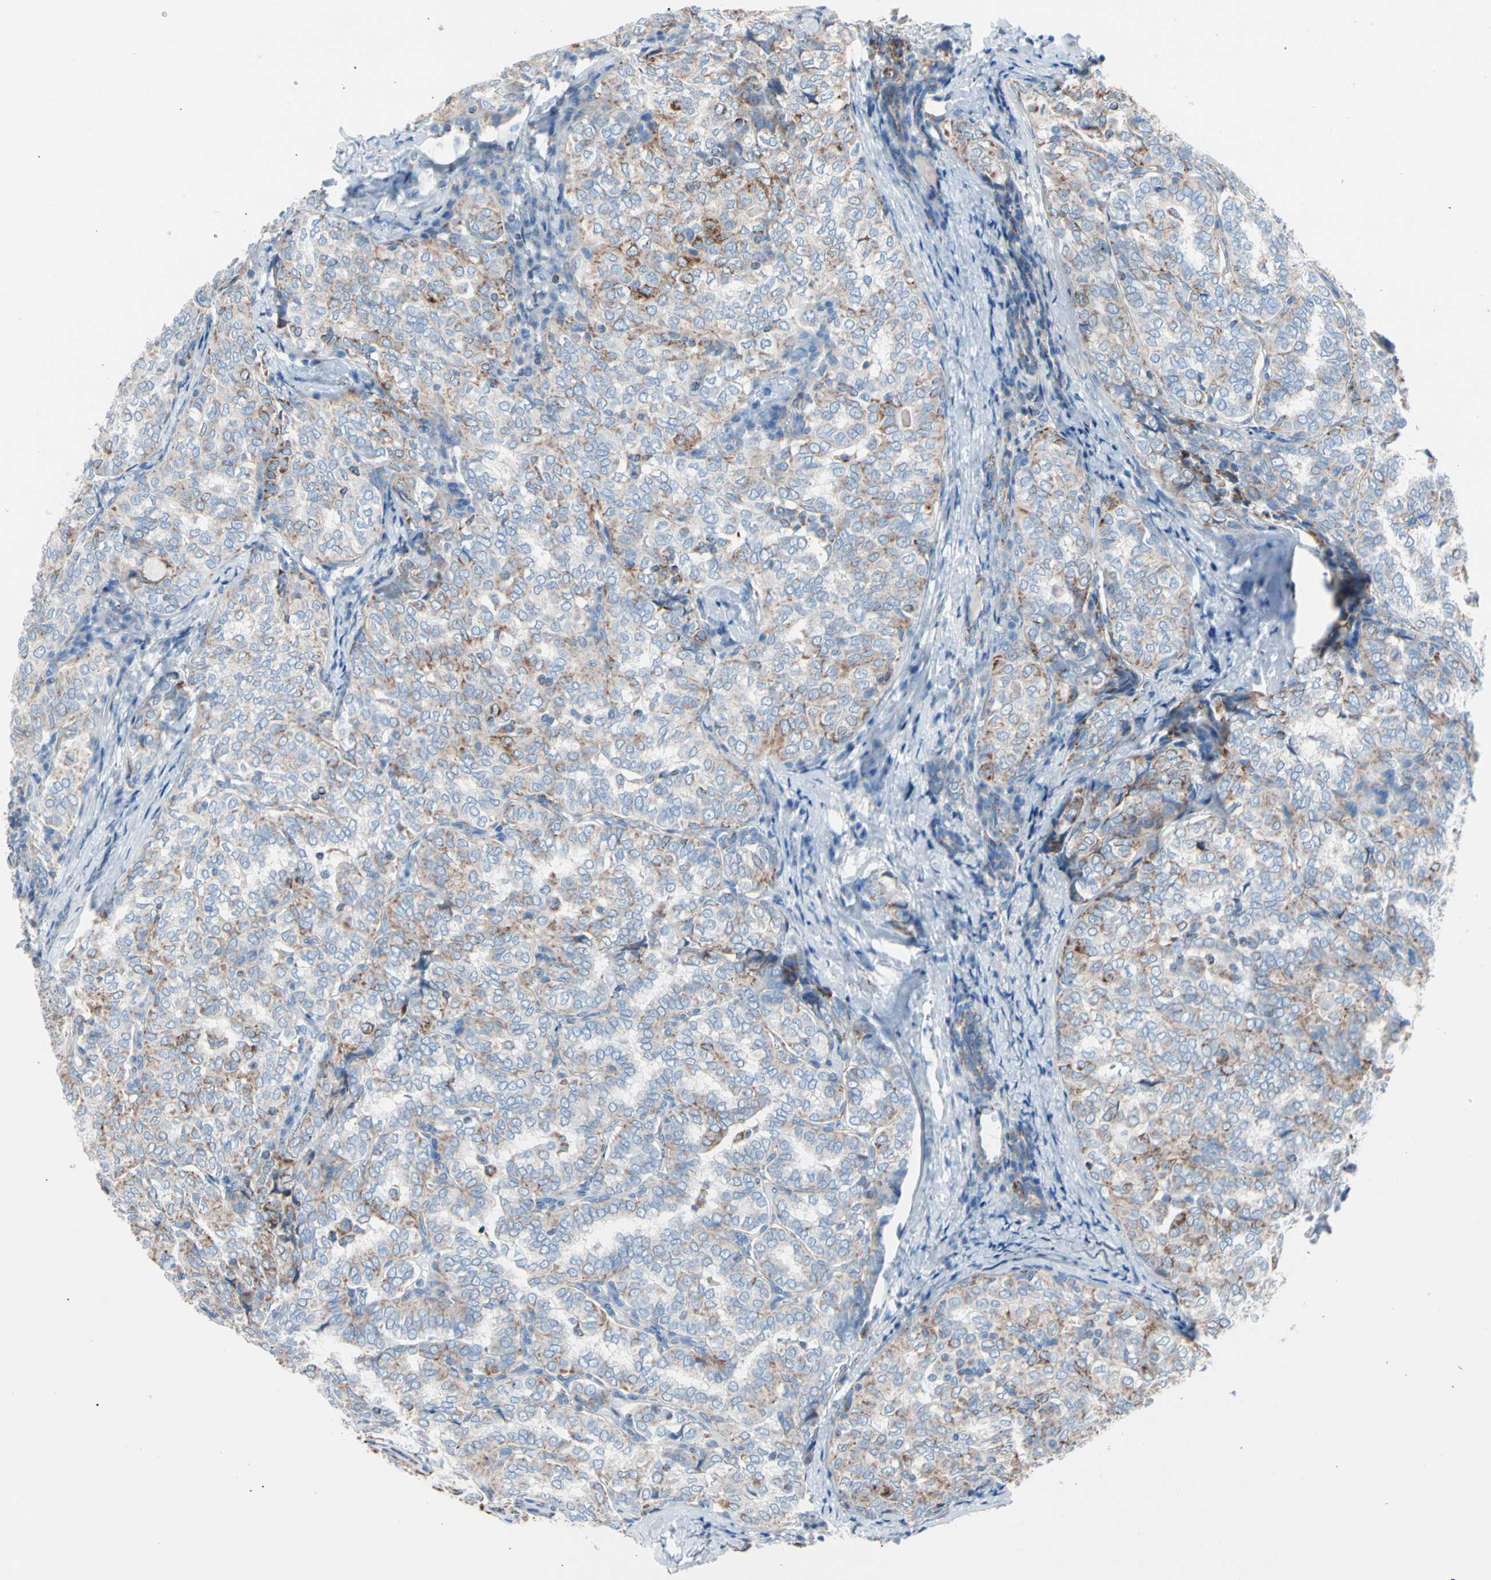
{"staining": {"intensity": "strong", "quantity": "25%-75%", "location": "cytoplasmic/membranous"}, "tissue": "thyroid cancer", "cell_type": "Tumor cells", "image_type": "cancer", "snomed": [{"axis": "morphology", "description": "Normal tissue, NOS"}, {"axis": "morphology", "description": "Papillary adenocarcinoma, NOS"}, {"axis": "topography", "description": "Thyroid gland"}], "caption": "Immunohistochemical staining of human thyroid cancer displays strong cytoplasmic/membranous protein expression in about 25%-75% of tumor cells.", "gene": "HK1", "patient": {"sex": "female", "age": 30}}